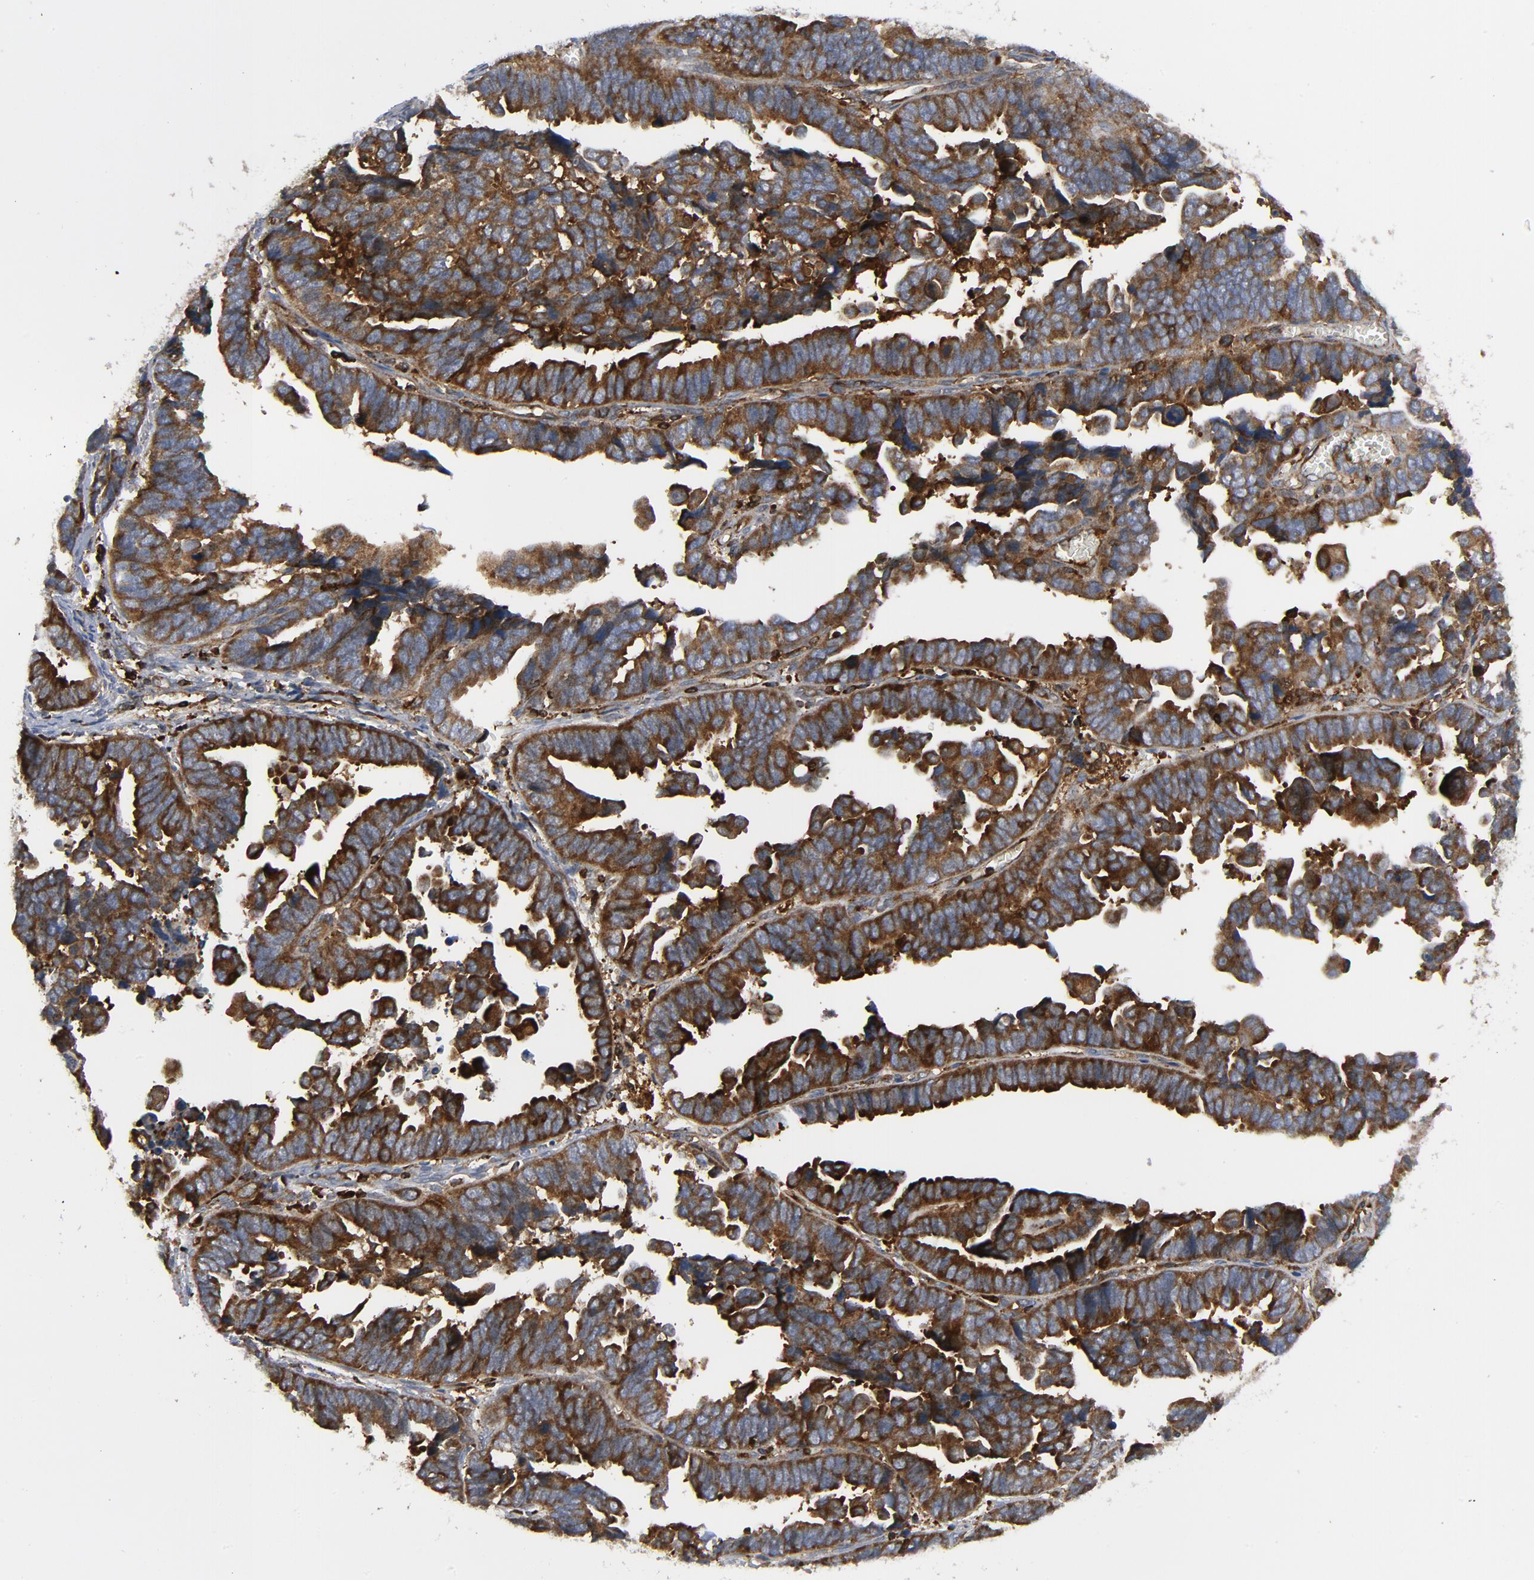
{"staining": {"intensity": "strong", "quantity": ">75%", "location": "cytoplasmic/membranous"}, "tissue": "endometrial cancer", "cell_type": "Tumor cells", "image_type": "cancer", "snomed": [{"axis": "morphology", "description": "Adenocarcinoma, NOS"}, {"axis": "topography", "description": "Endometrium"}], "caption": "This photomicrograph reveals immunohistochemistry staining of human endometrial cancer (adenocarcinoma), with high strong cytoplasmic/membranous positivity in about >75% of tumor cells.", "gene": "YES1", "patient": {"sex": "female", "age": 75}}